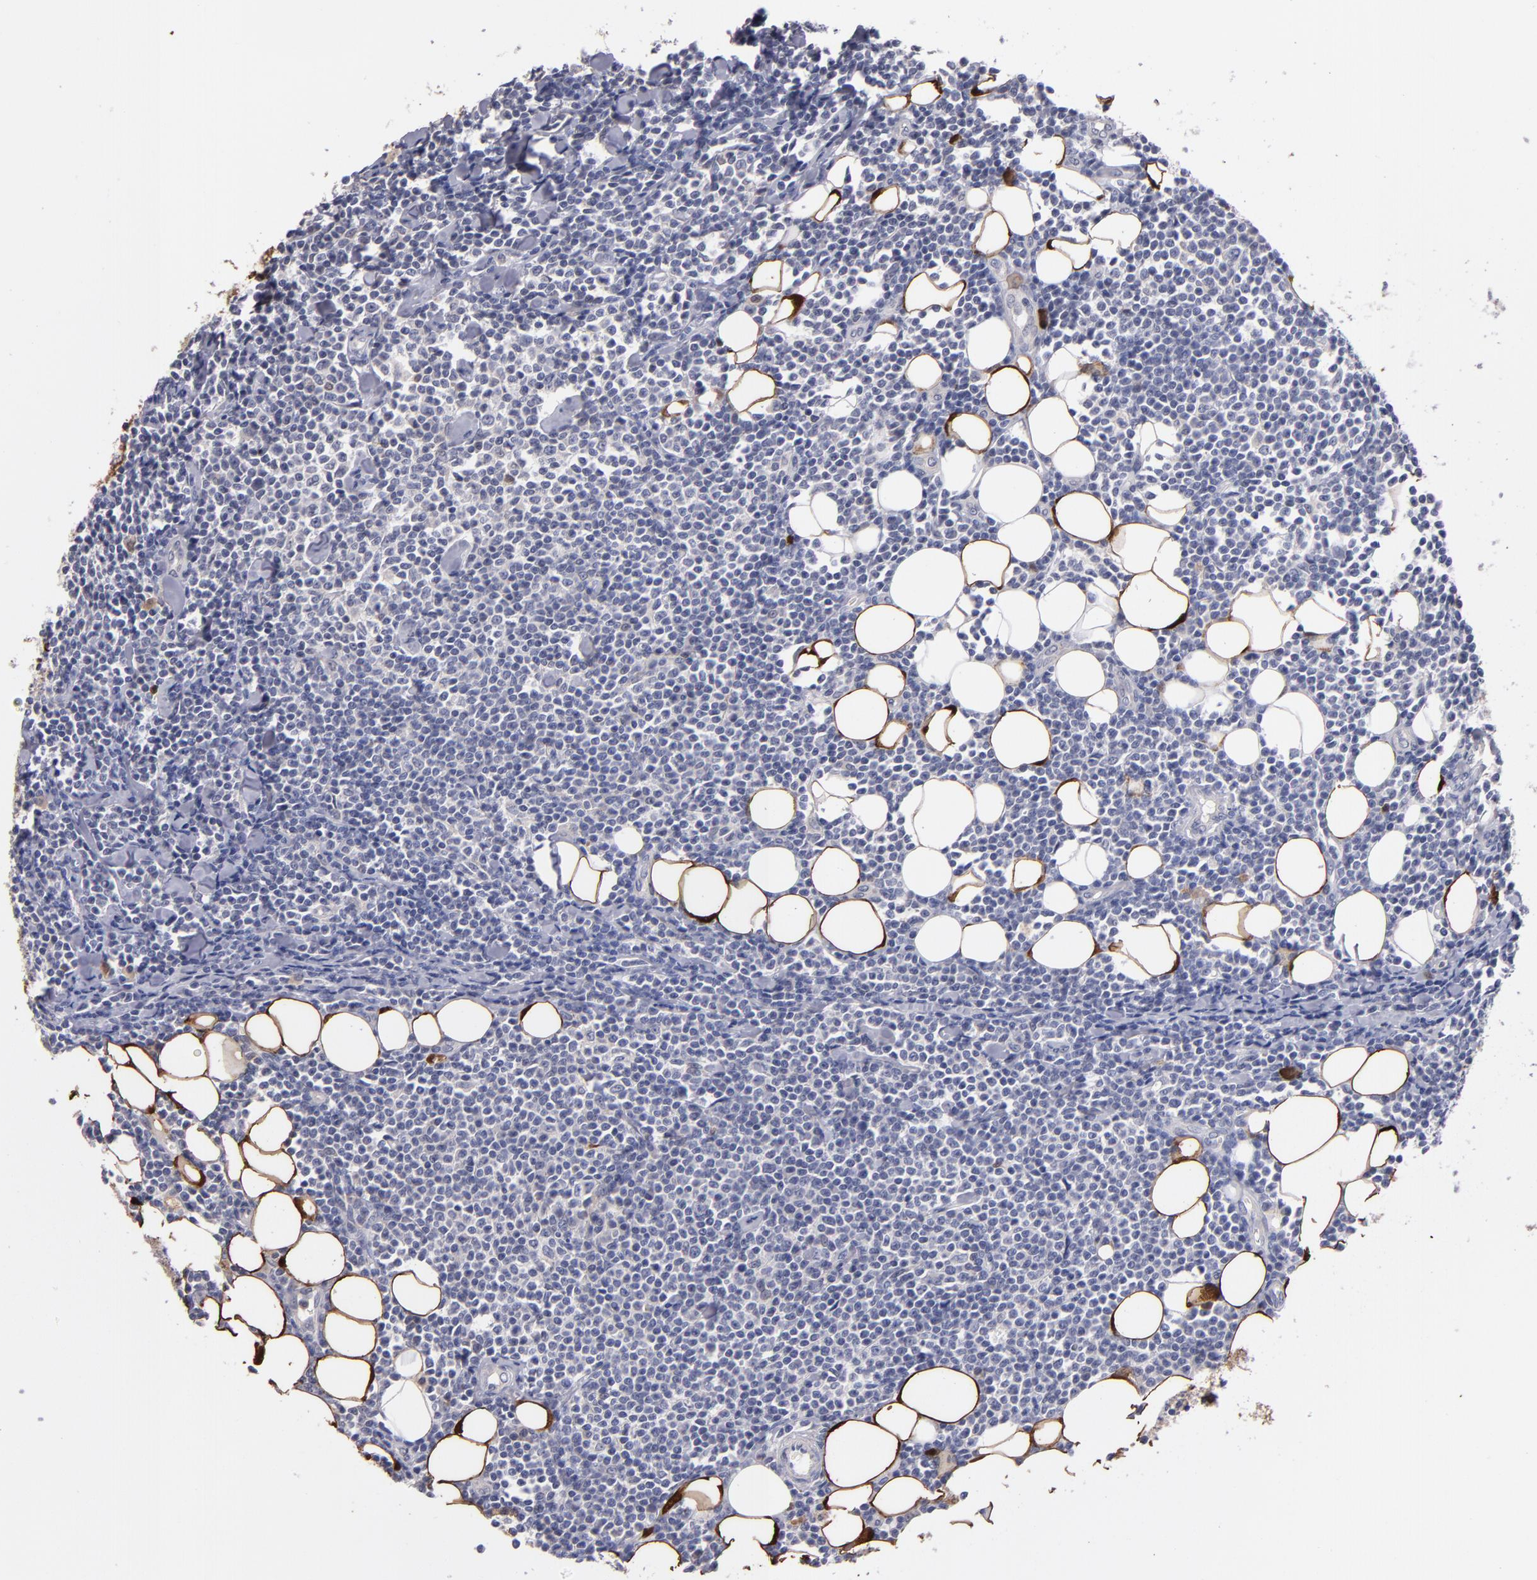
{"staining": {"intensity": "negative", "quantity": "none", "location": "none"}, "tissue": "lymphoma", "cell_type": "Tumor cells", "image_type": "cancer", "snomed": [{"axis": "morphology", "description": "Malignant lymphoma, non-Hodgkin's type, Low grade"}, {"axis": "topography", "description": "Soft tissue"}], "caption": "Human lymphoma stained for a protein using IHC shows no positivity in tumor cells.", "gene": "S100A1", "patient": {"sex": "male", "age": 92}}